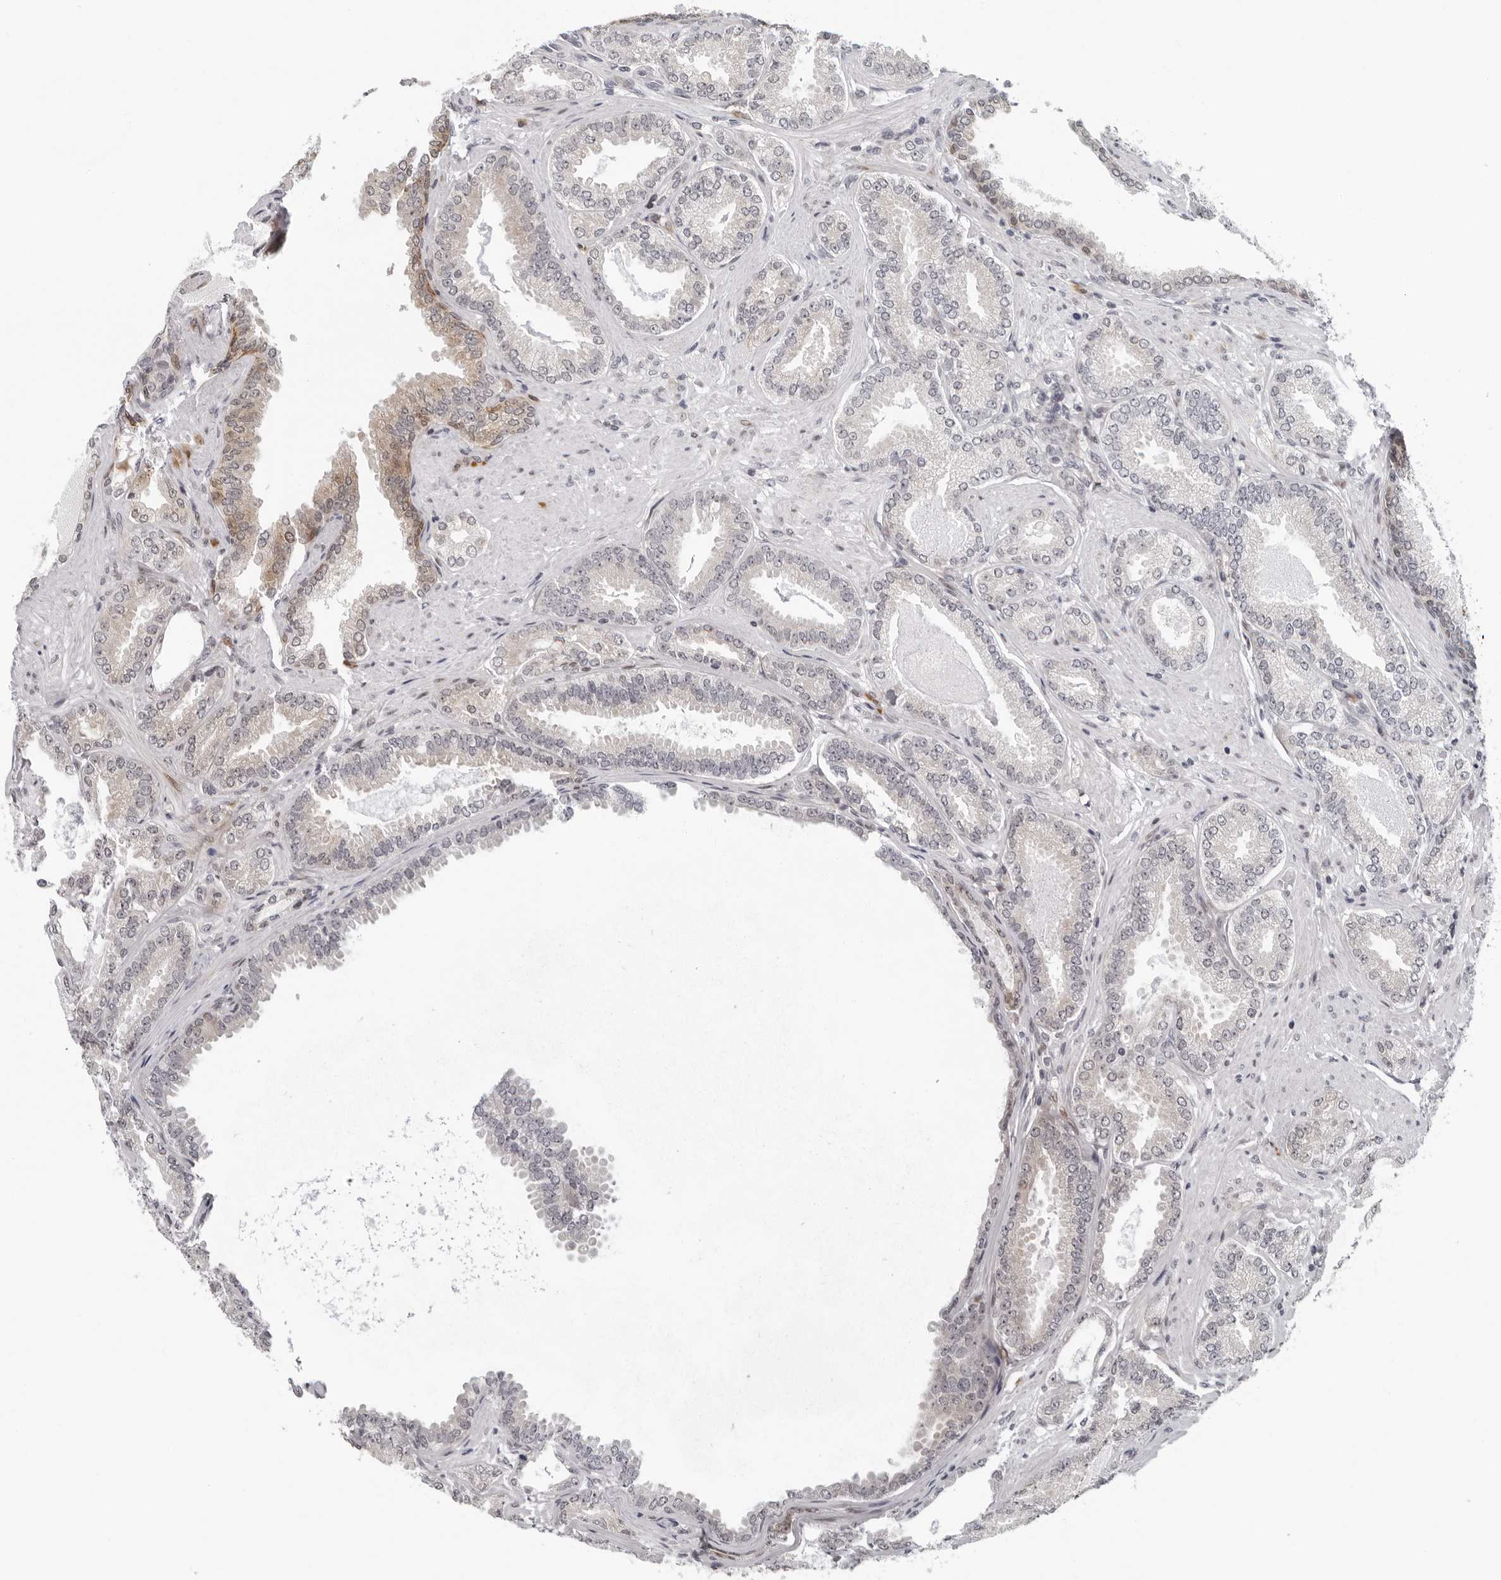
{"staining": {"intensity": "moderate", "quantity": "25%-75%", "location": "cytoplasmic/membranous"}, "tissue": "prostate cancer", "cell_type": "Tumor cells", "image_type": "cancer", "snomed": [{"axis": "morphology", "description": "Adenocarcinoma, Low grade"}, {"axis": "topography", "description": "Prostate"}], "caption": "This photomicrograph exhibits prostate low-grade adenocarcinoma stained with immunohistochemistry to label a protein in brown. The cytoplasmic/membranous of tumor cells show moderate positivity for the protein. Nuclei are counter-stained blue.", "gene": "PIP4K2C", "patient": {"sex": "male", "age": 71}}